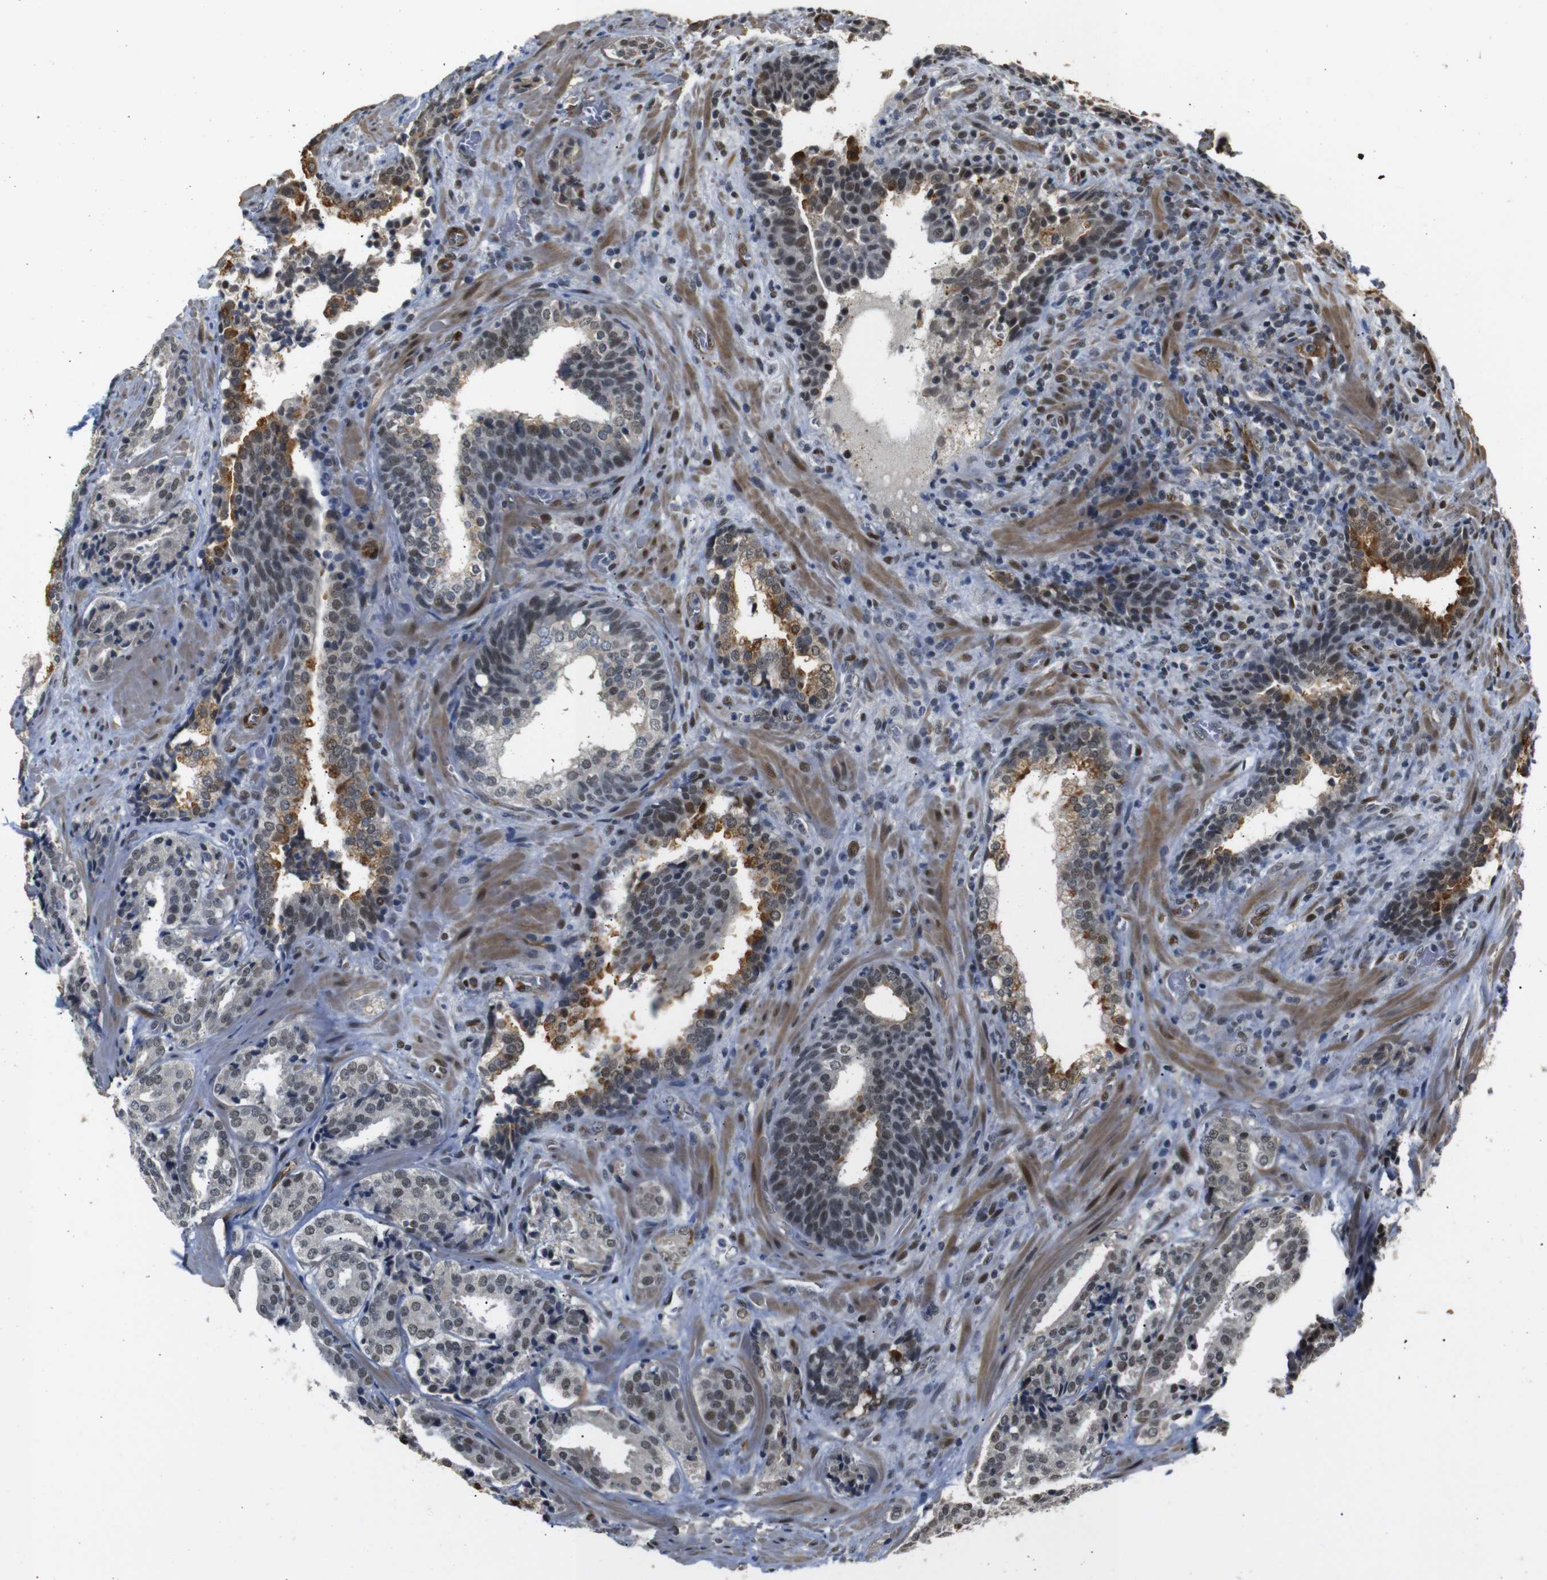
{"staining": {"intensity": "moderate", "quantity": "25%-75%", "location": "cytoplasmic/membranous,nuclear"}, "tissue": "prostate cancer", "cell_type": "Tumor cells", "image_type": "cancer", "snomed": [{"axis": "morphology", "description": "Adenocarcinoma, High grade"}, {"axis": "topography", "description": "Prostate"}], "caption": "Protein expression analysis of prostate cancer shows moderate cytoplasmic/membranous and nuclear staining in about 25%-75% of tumor cells. (DAB IHC with brightfield microscopy, high magnification).", "gene": "TBX2", "patient": {"sex": "male", "age": 60}}